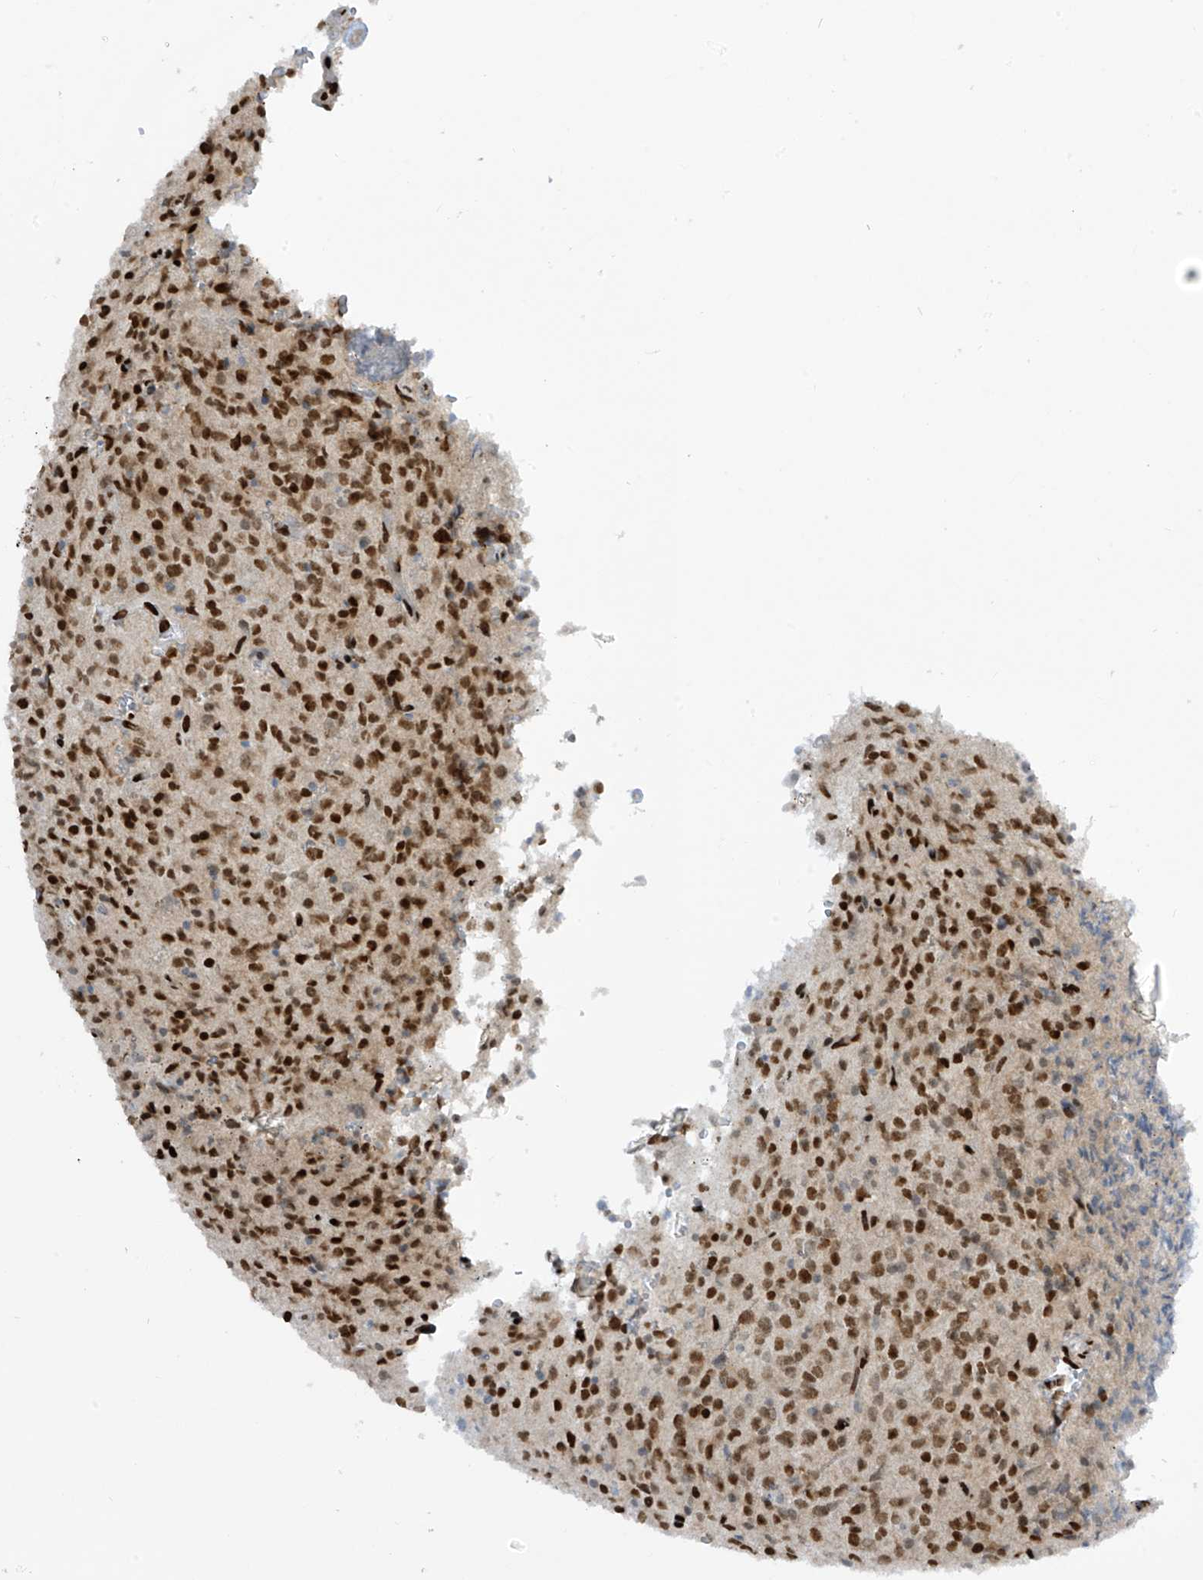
{"staining": {"intensity": "strong", "quantity": ">75%", "location": "nuclear"}, "tissue": "glioma", "cell_type": "Tumor cells", "image_type": "cancer", "snomed": [{"axis": "morphology", "description": "Glioma, malignant, High grade"}, {"axis": "topography", "description": "Brain"}], "caption": "Protein staining reveals strong nuclear positivity in approximately >75% of tumor cells in malignant glioma (high-grade).", "gene": "PM20D2", "patient": {"sex": "male", "age": 34}}